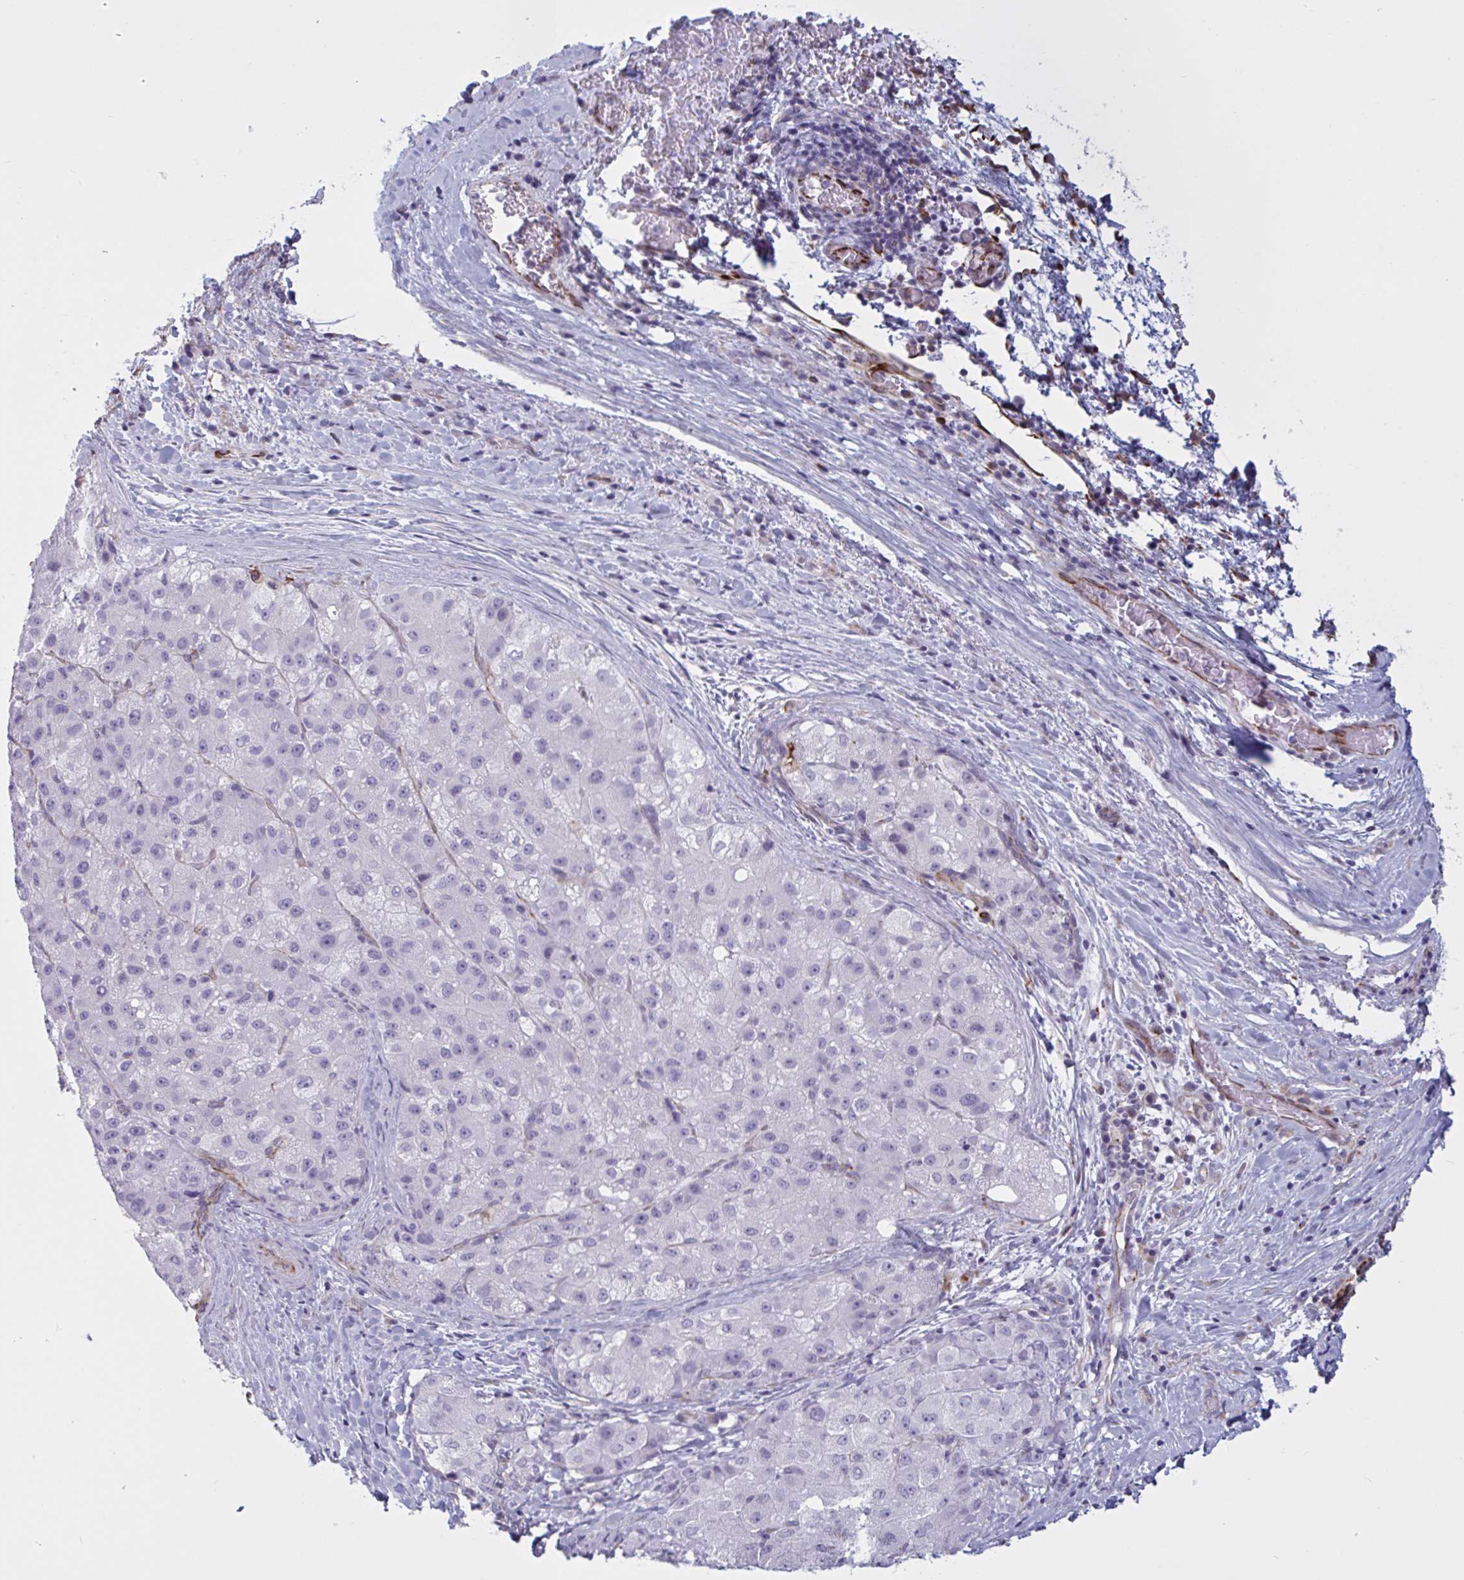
{"staining": {"intensity": "negative", "quantity": "none", "location": "none"}, "tissue": "liver cancer", "cell_type": "Tumor cells", "image_type": "cancer", "snomed": [{"axis": "morphology", "description": "Carcinoma, Hepatocellular, NOS"}, {"axis": "topography", "description": "Liver"}], "caption": "Immunohistochemical staining of human liver hepatocellular carcinoma displays no significant expression in tumor cells.", "gene": "OR1L3", "patient": {"sex": "male", "age": 80}}